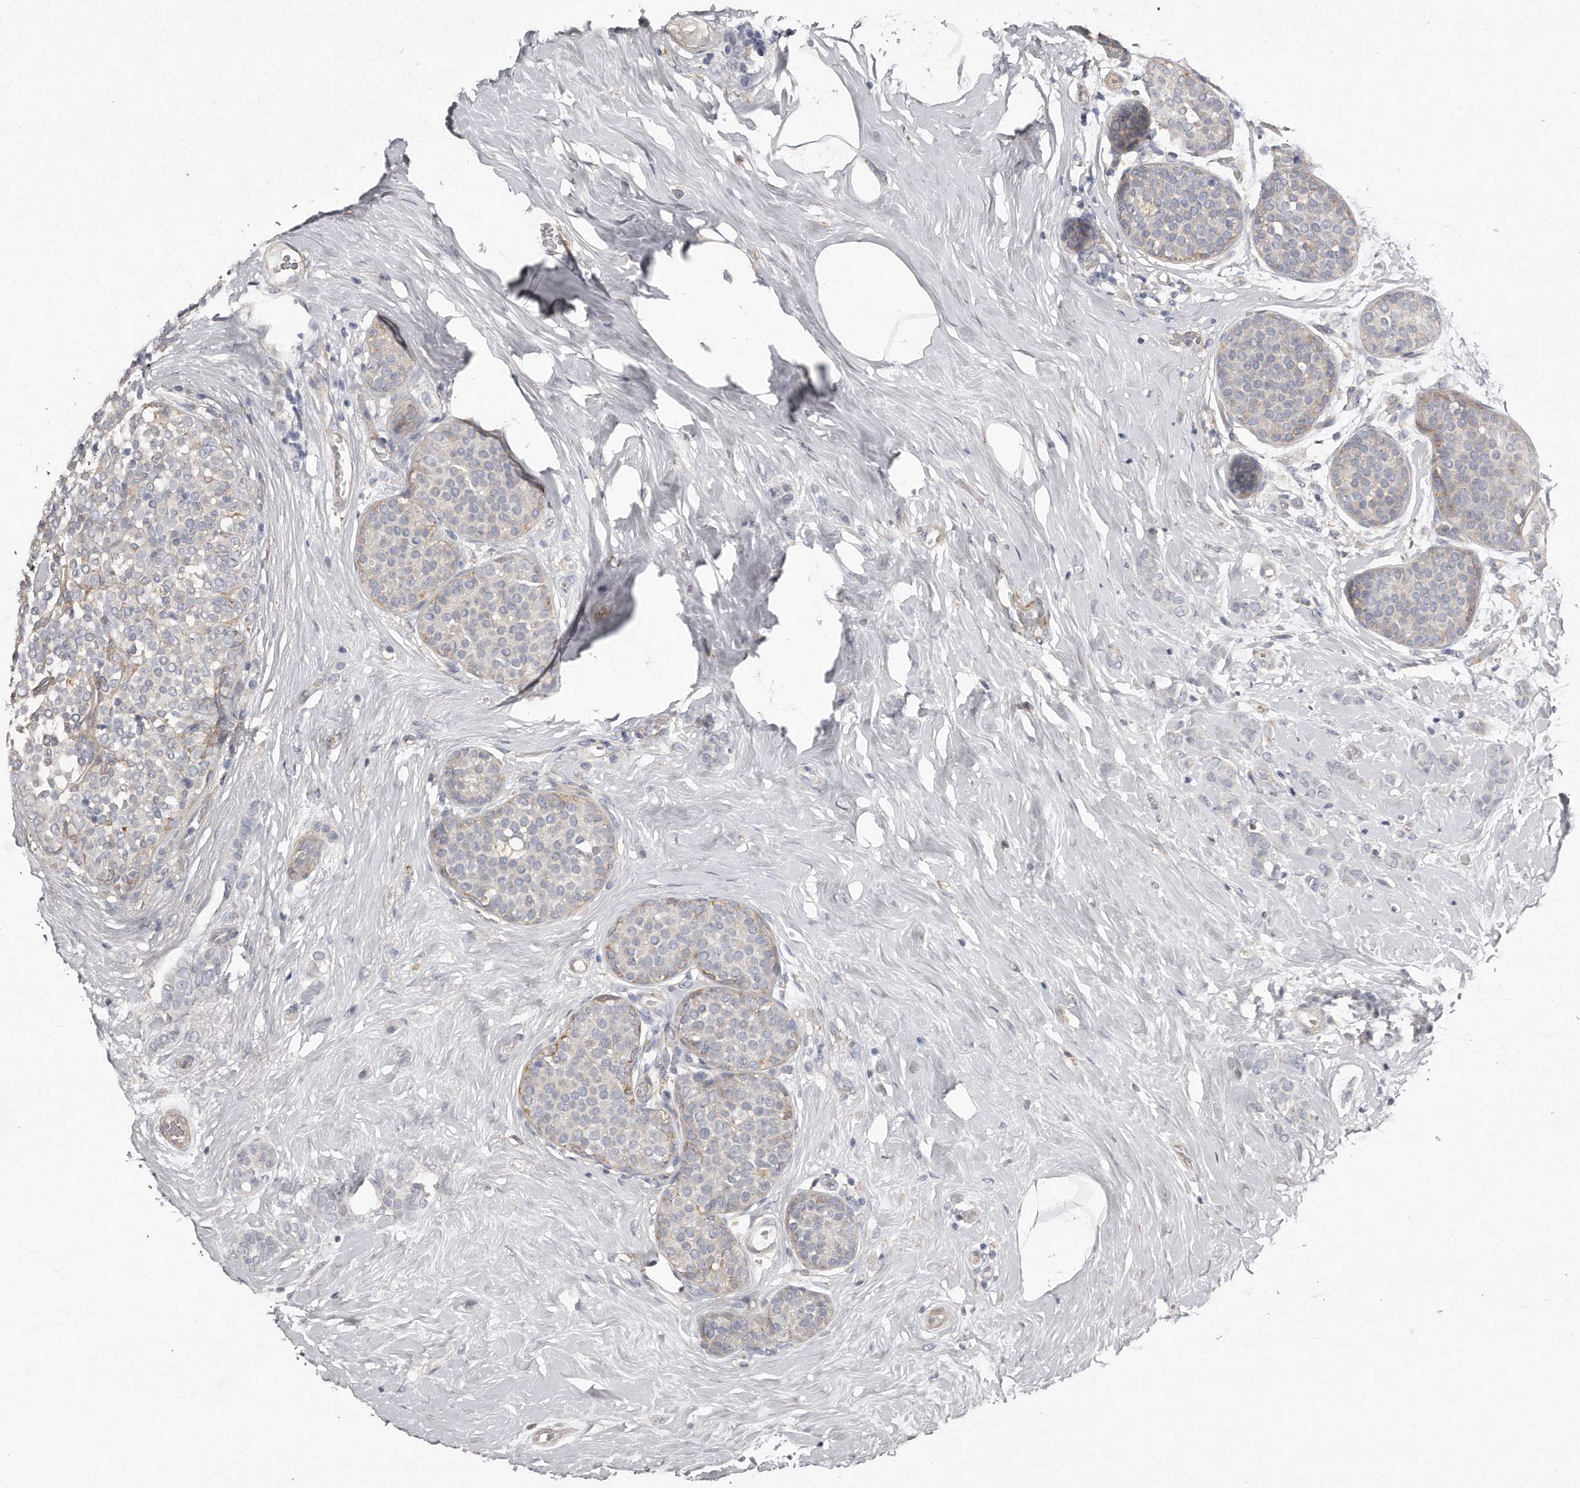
{"staining": {"intensity": "negative", "quantity": "none", "location": "none"}, "tissue": "breast cancer", "cell_type": "Tumor cells", "image_type": "cancer", "snomed": [{"axis": "morphology", "description": "Lobular carcinoma, in situ"}, {"axis": "morphology", "description": "Lobular carcinoma"}, {"axis": "topography", "description": "Breast"}], "caption": "Protein analysis of breast cancer (lobular carcinoma) reveals no significant staining in tumor cells.", "gene": "LMOD1", "patient": {"sex": "female", "age": 41}}